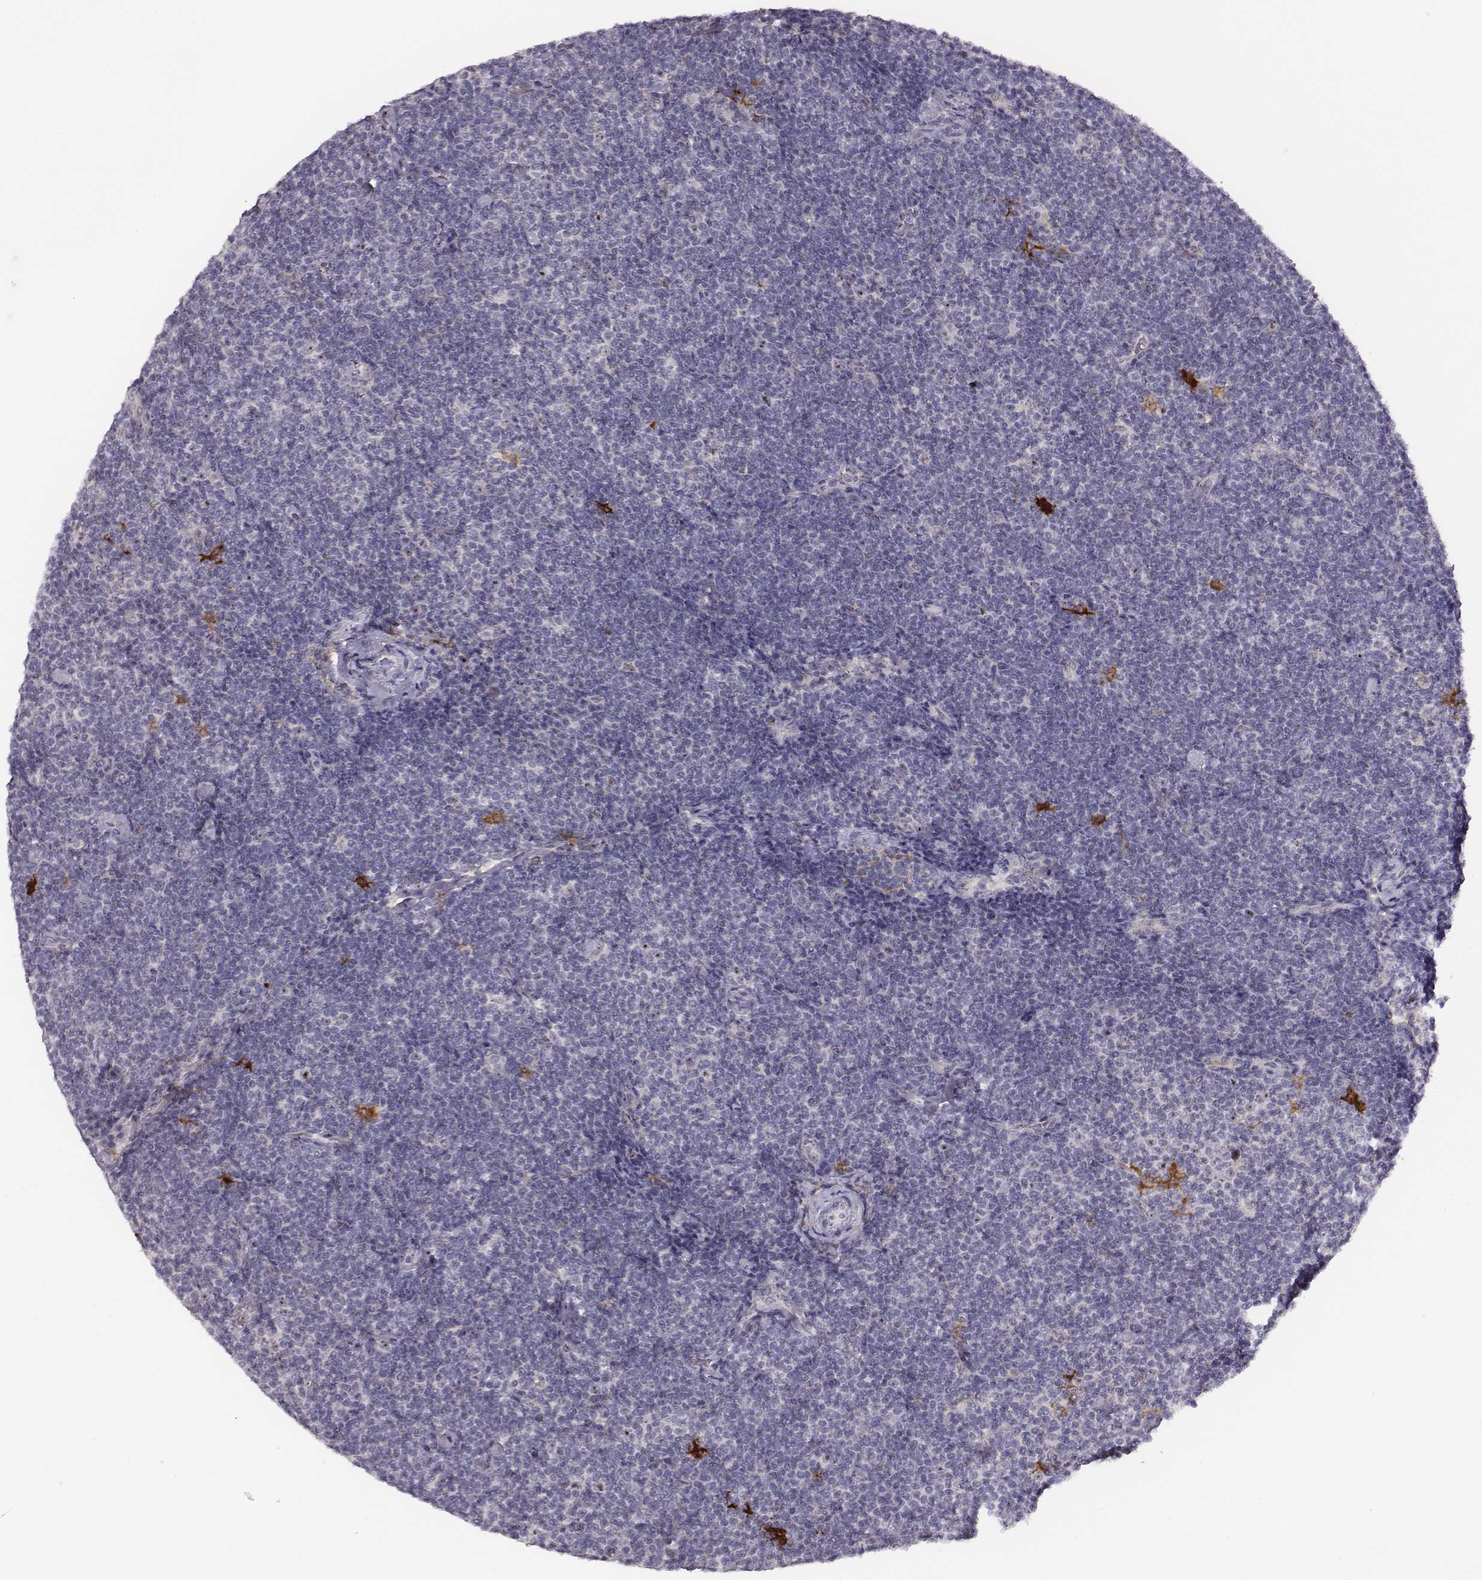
{"staining": {"intensity": "strong", "quantity": "<25%", "location": "nuclear"}, "tissue": "lymphoma", "cell_type": "Tumor cells", "image_type": "cancer", "snomed": [{"axis": "morphology", "description": "Malignant lymphoma, non-Hodgkin's type, Low grade"}, {"axis": "topography", "description": "Lymph node"}], "caption": "Human malignant lymphoma, non-Hodgkin's type (low-grade) stained with a protein marker reveals strong staining in tumor cells.", "gene": "NIFK", "patient": {"sex": "male", "age": 81}}